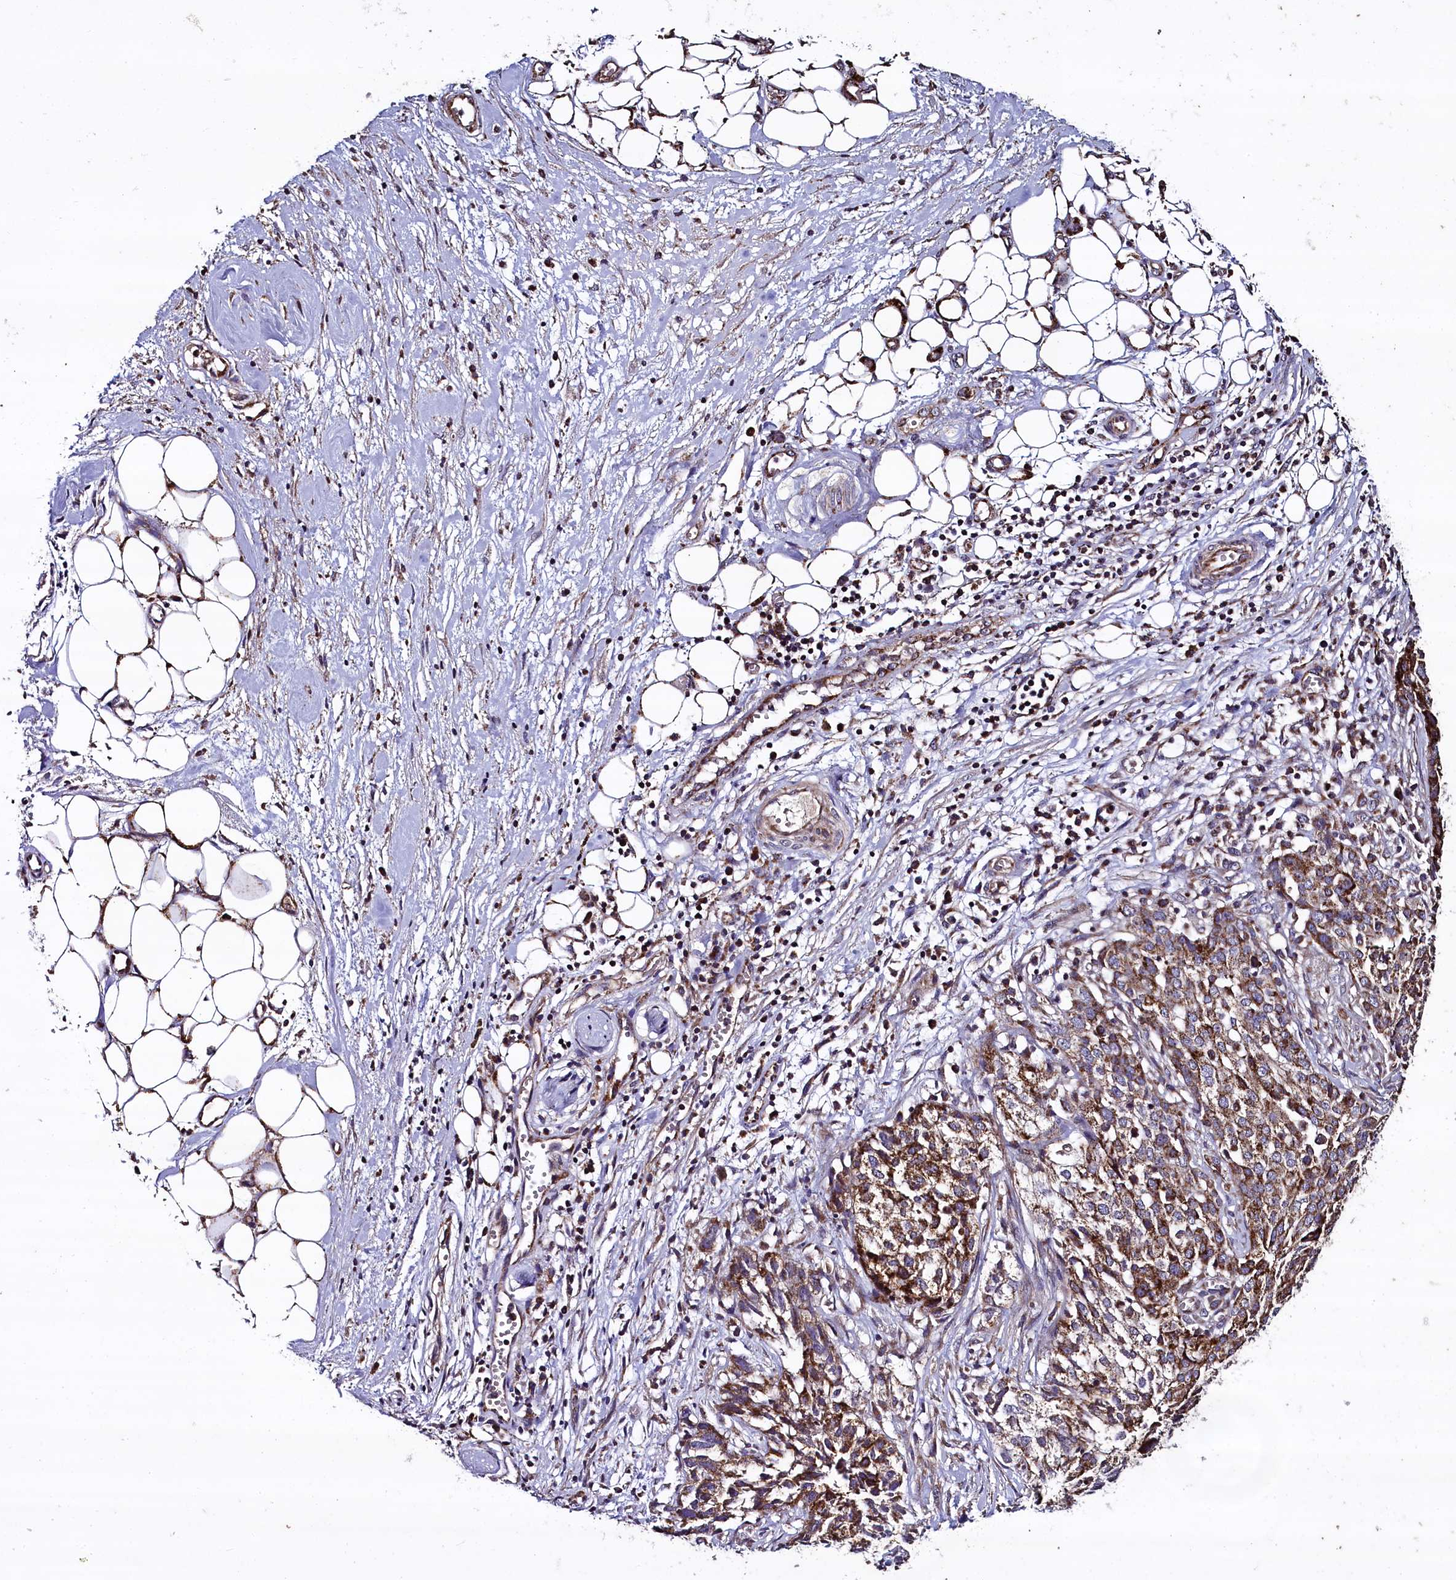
{"staining": {"intensity": "strong", "quantity": ">75%", "location": "cytoplasmic/membranous"}, "tissue": "ovarian cancer", "cell_type": "Tumor cells", "image_type": "cancer", "snomed": [{"axis": "morphology", "description": "Cystadenocarcinoma, serous, NOS"}, {"axis": "topography", "description": "Soft tissue"}, {"axis": "topography", "description": "Ovary"}], "caption": "This is a photomicrograph of IHC staining of ovarian serous cystadenocarcinoma, which shows strong positivity in the cytoplasmic/membranous of tumor cells.", "gene": "COQ9", "patient": {"sex": "female", "age": 57}}